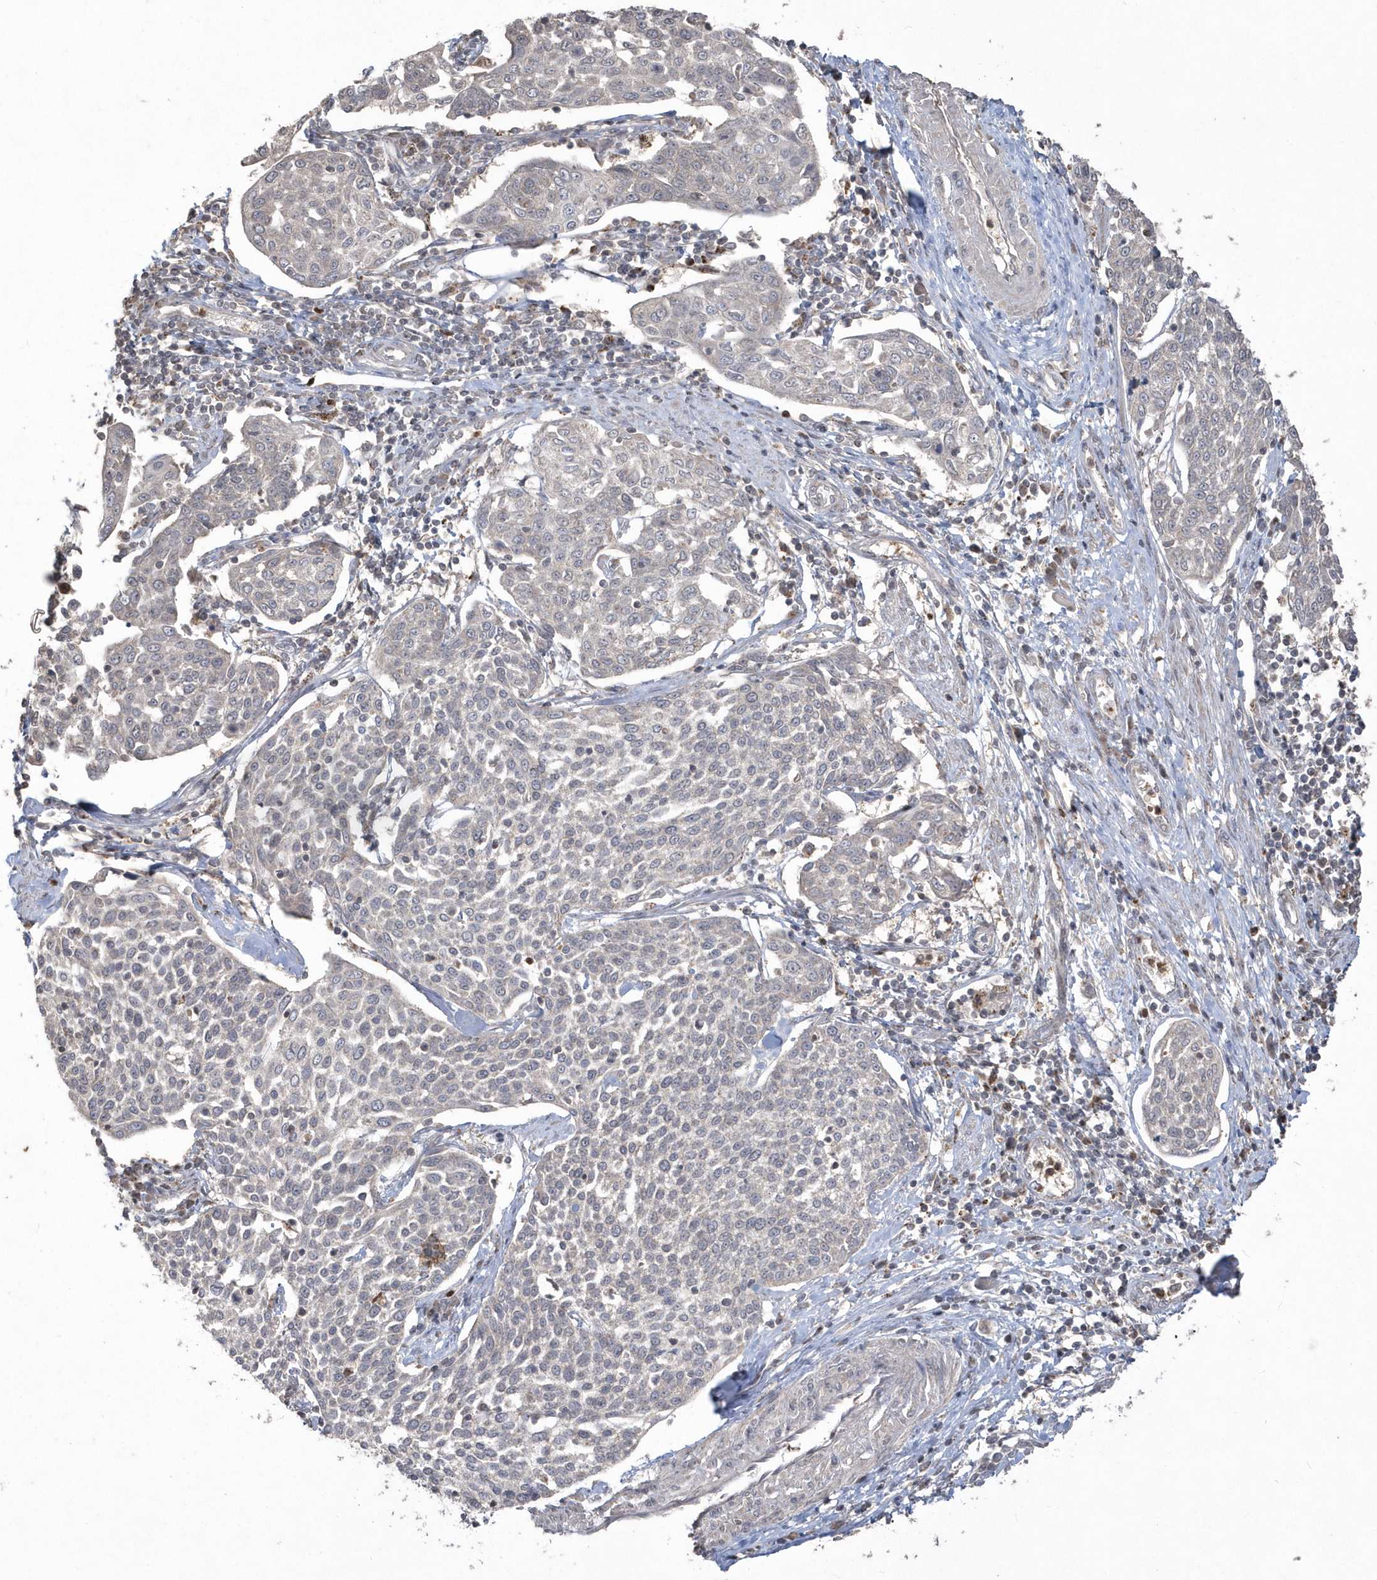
{"staining": {"intensity": "negative", "quantity": "none", "location": "none"}, "tissue": "cervical cancer", "cell_type": "Tumor cells", "image_type": "cancer", "snomed": [{"axis": "morphology", "description": "Squamous cell carcinoma, NOS"}, {"axis": "topography", "description": "Cervix"}], "caption": "Histopathology image shows no protein positivity in tumor cells of cervical squamous cell carcinoma tissue.", "gene": "GEMIN6", "patient": {"sex": "female", "age": 34}}